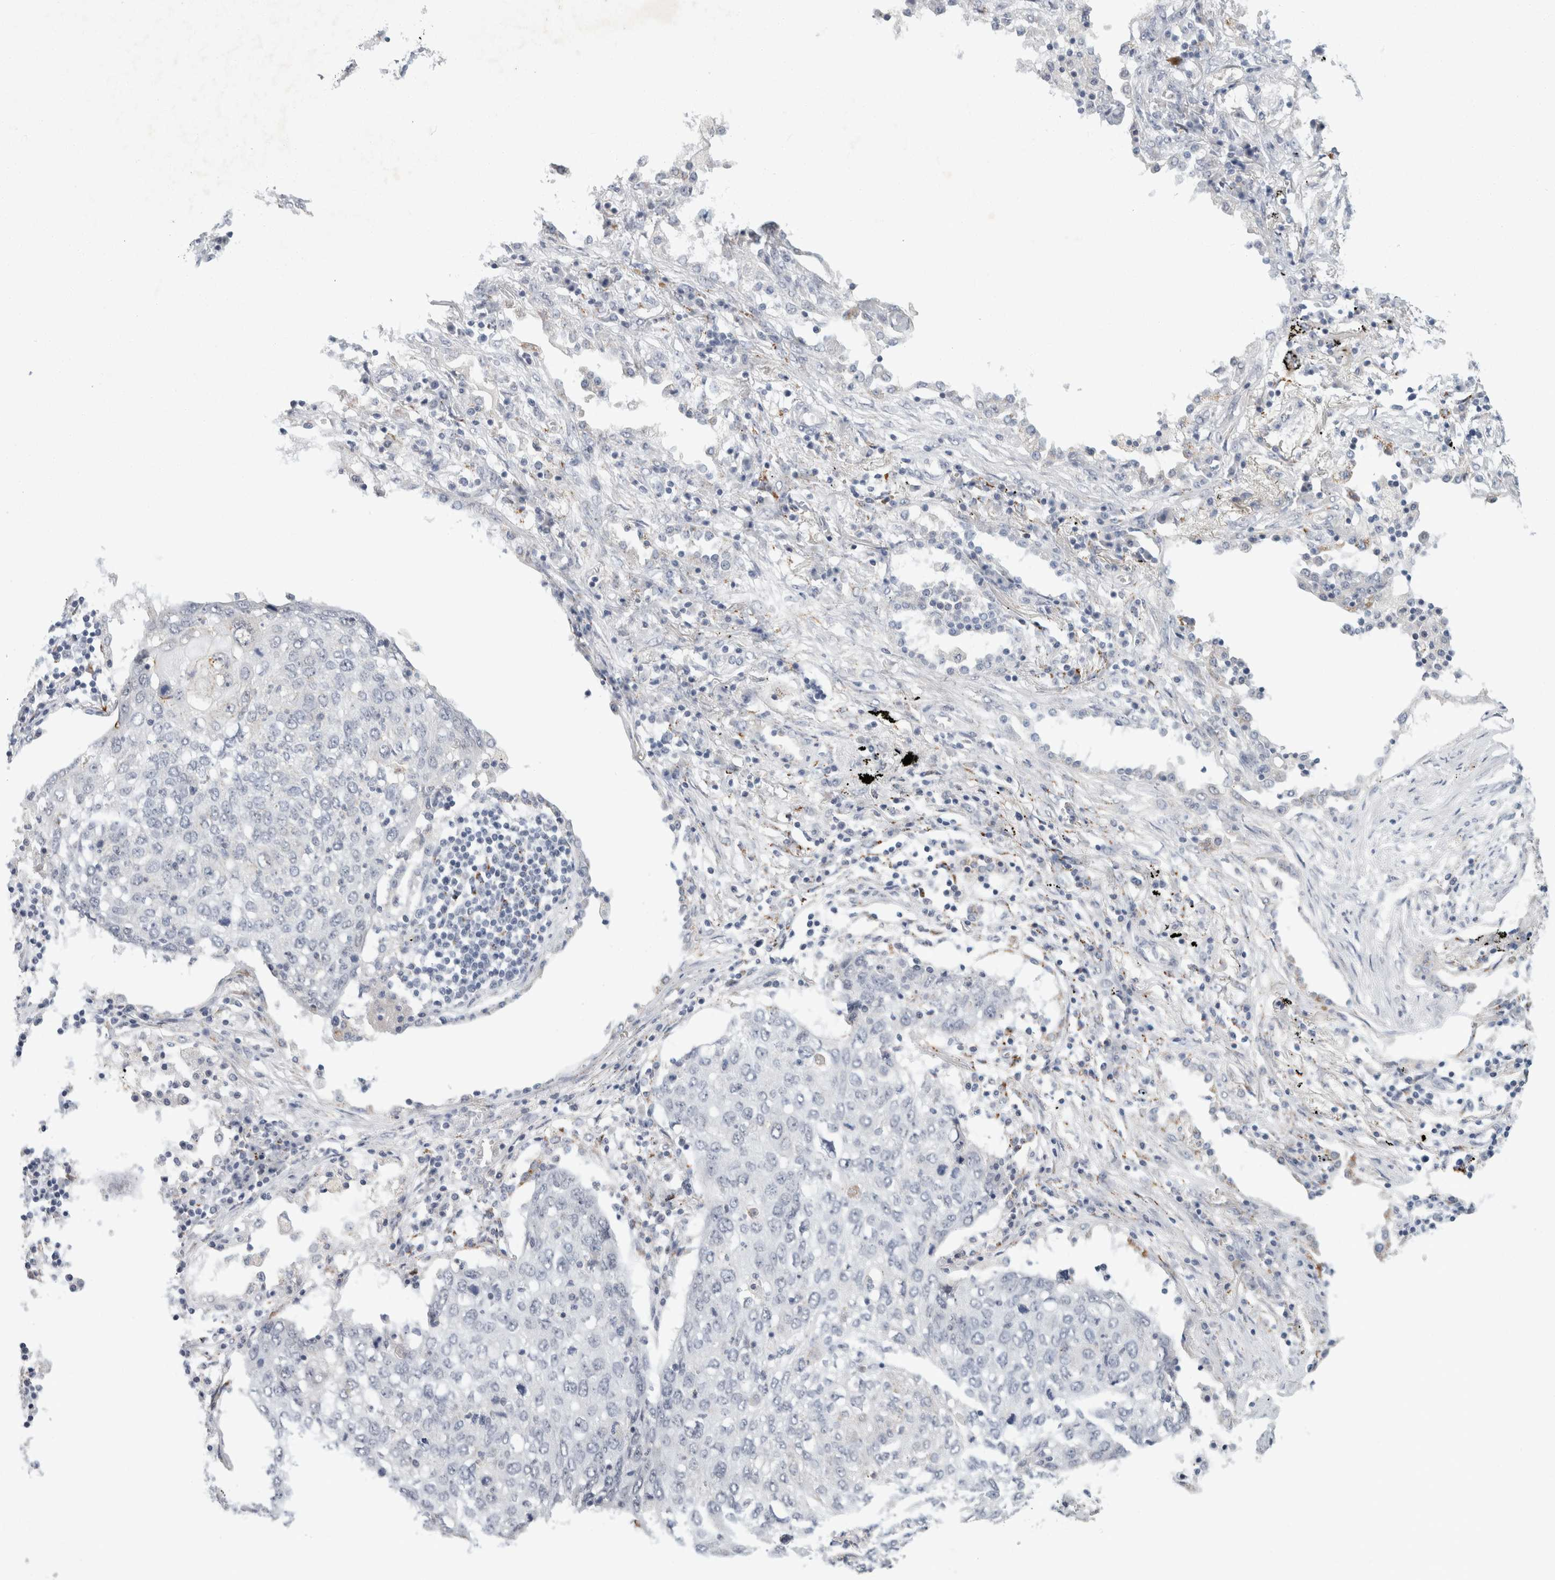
{"staining": {"intensity": "negative", "quantity": "none", "location": "none"}, "tissue": "lung cancer", "cell_type": "Tumor cells", "image_type": "cancer", "snomed": [{"axis": "morphology", "description": "Squamous cell carcinoma, NOS"}, {"axis": "topography", "description": "Lung"}], "caption": "IHC photomicrograph of lung cancer stained for a protein (brown), which displays no staining in tumor cells.", "gene": "NIPA1", "patient": {"sex": "female", "age": 63}}